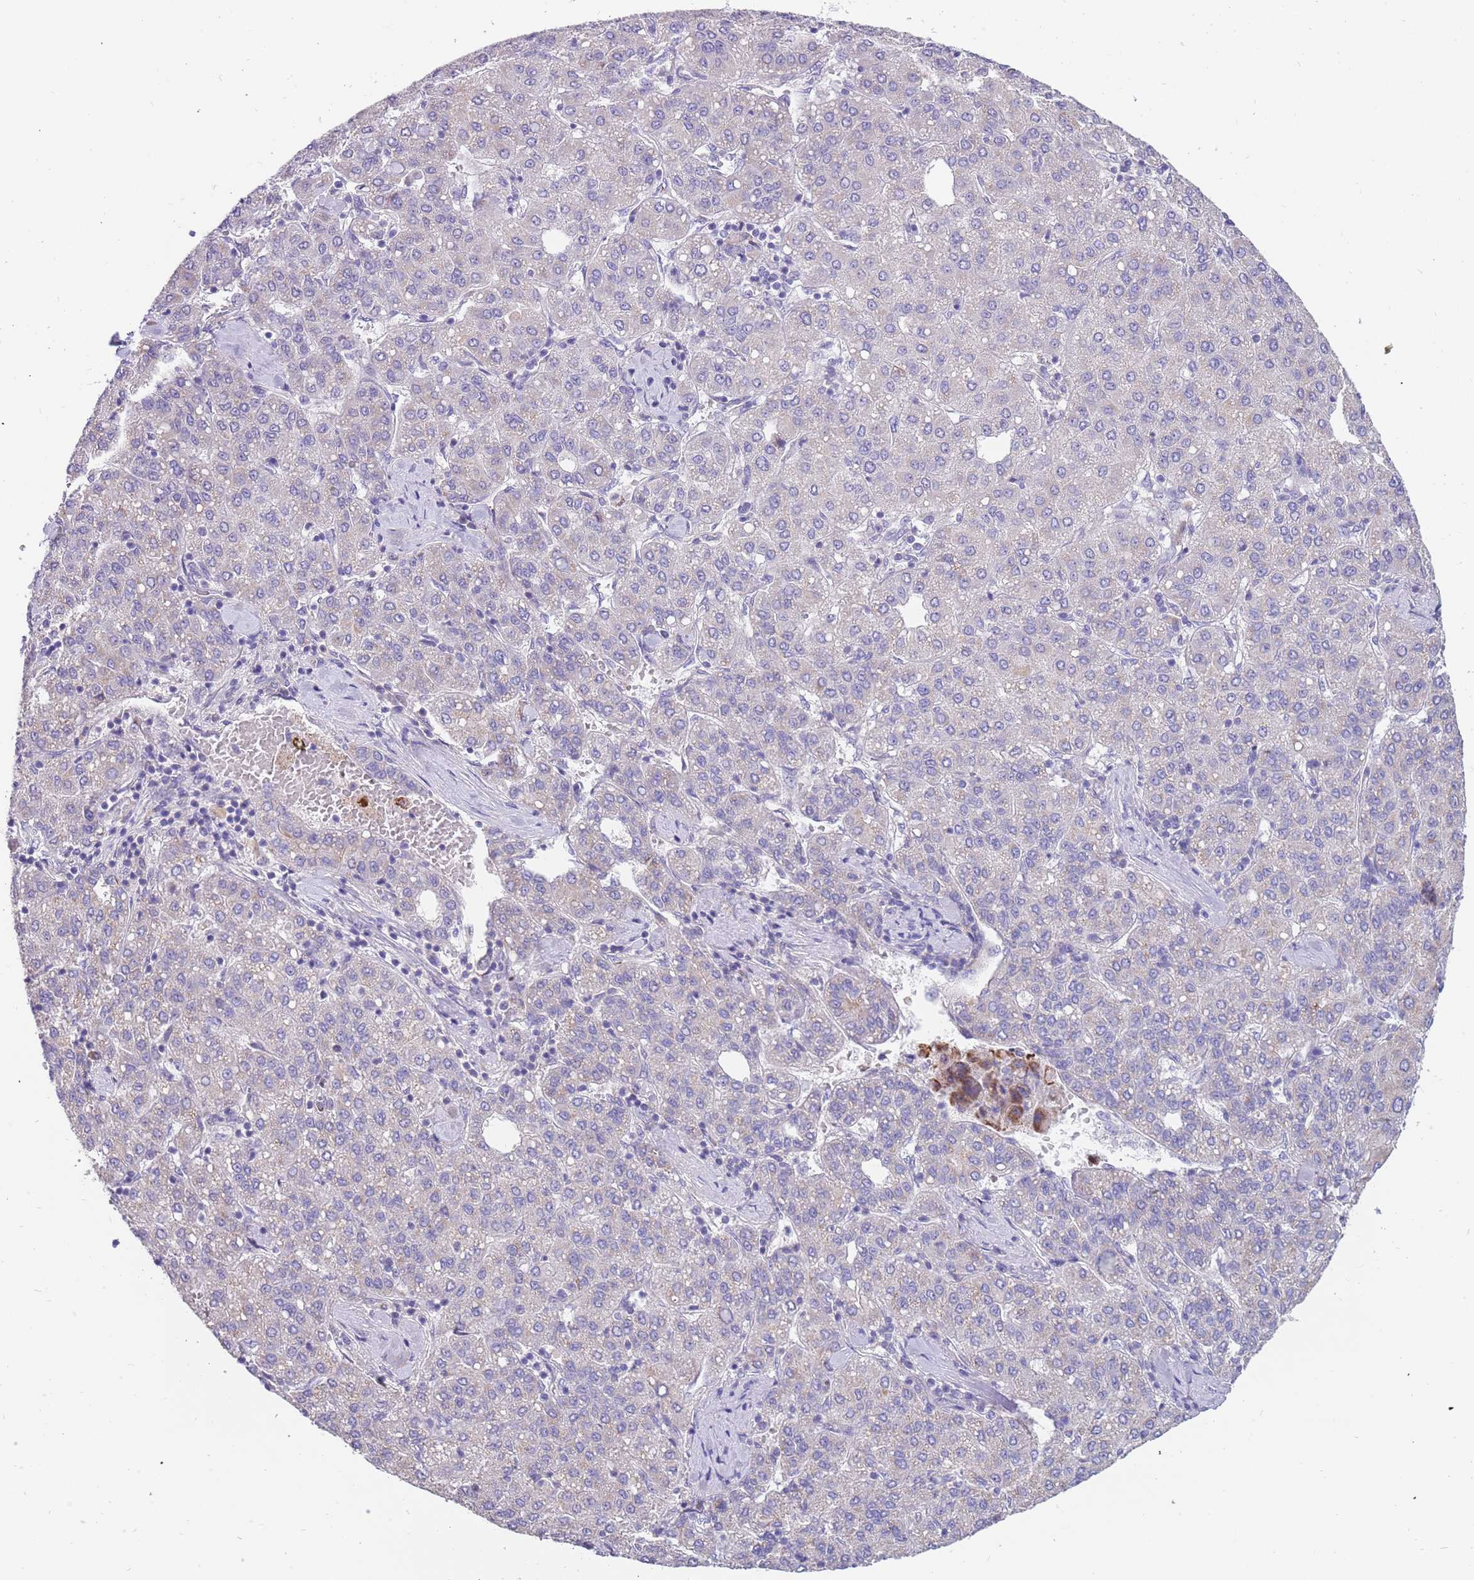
{"staining": {"intensity": "negative", "quantity": "none", "location": "none"}, "tissue": "liver cancer", "cell_type": "Tumor cells", "image_type": "cancer", "snomed": [{"axis": "morphology", "description": "Carcinoma, Hepatocellular, NOS"}, {"axis": "topography", "description": "Liver"}], "caption": "This photomicrograph is of liver hepatocellular carcinoma stained with immunohistochemistry (IHC) to label a protein in brown with the nuclei are counter-stained blue. There is no expression in tumor cells.", "gene": "ZNF746", "patient": {"sex": "male", "age": 65}}